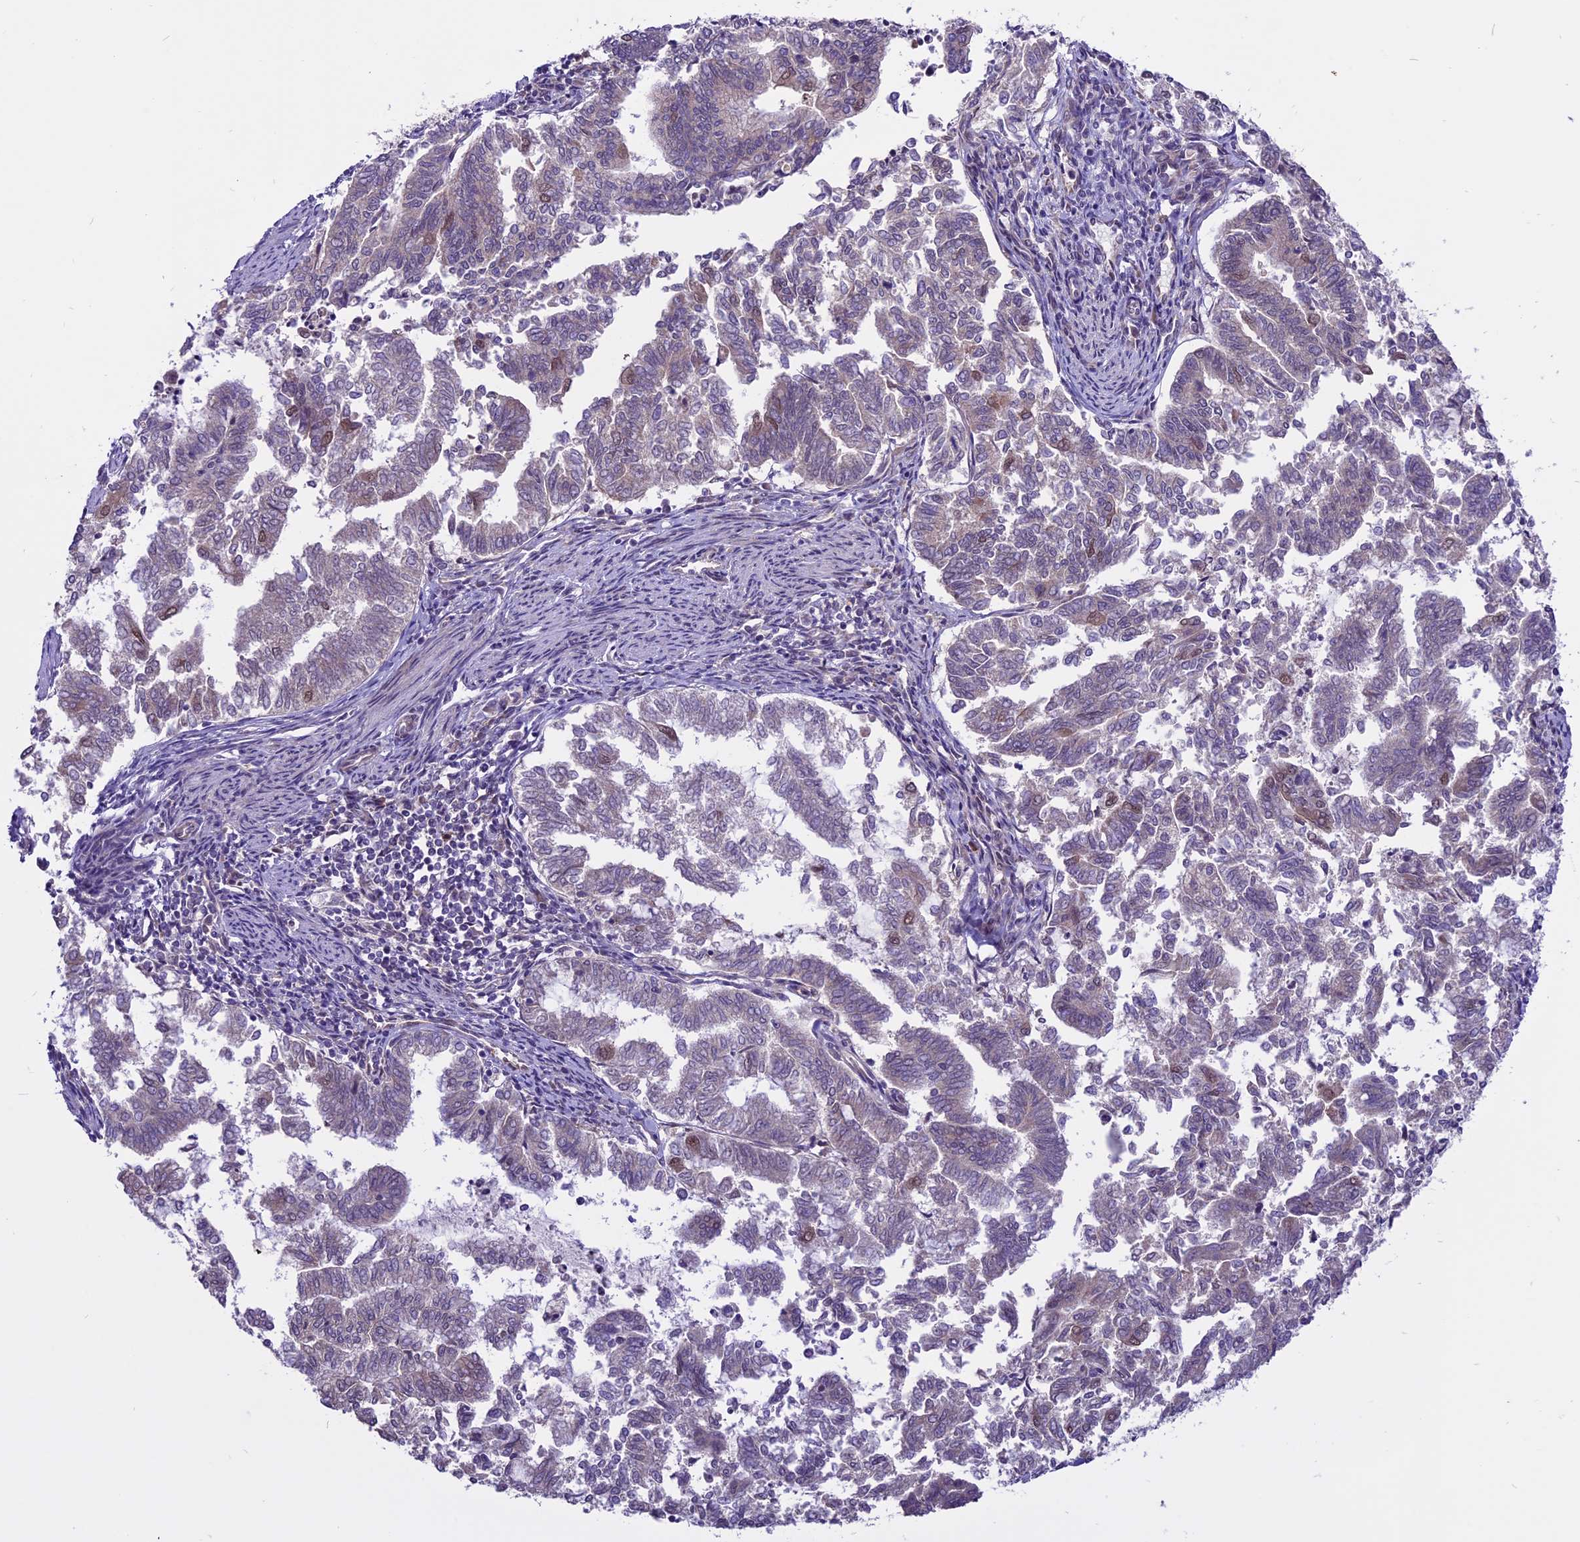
{"staining": {"intensity": "weak", "quantity": "<25%", "location": "nuclear"}, "tissue": "endometrial cancer", "cell_type": "Tumor cells", "image_type": "cancer", "snomed": [{"axis": "morphology", "description": "Adenocarcinoma, NOS"}, {"axis": "topography", "description": "Endometrium"}], "caption": "High power microscopy histopathology image of an immunohistochemistry (IHC) histopathology image of adenocarcinoma (endometrial), revealing no significant positivity in tumor cells.", "gene": "SPRED1", "patient": {"sex": "female", "age": 79}}